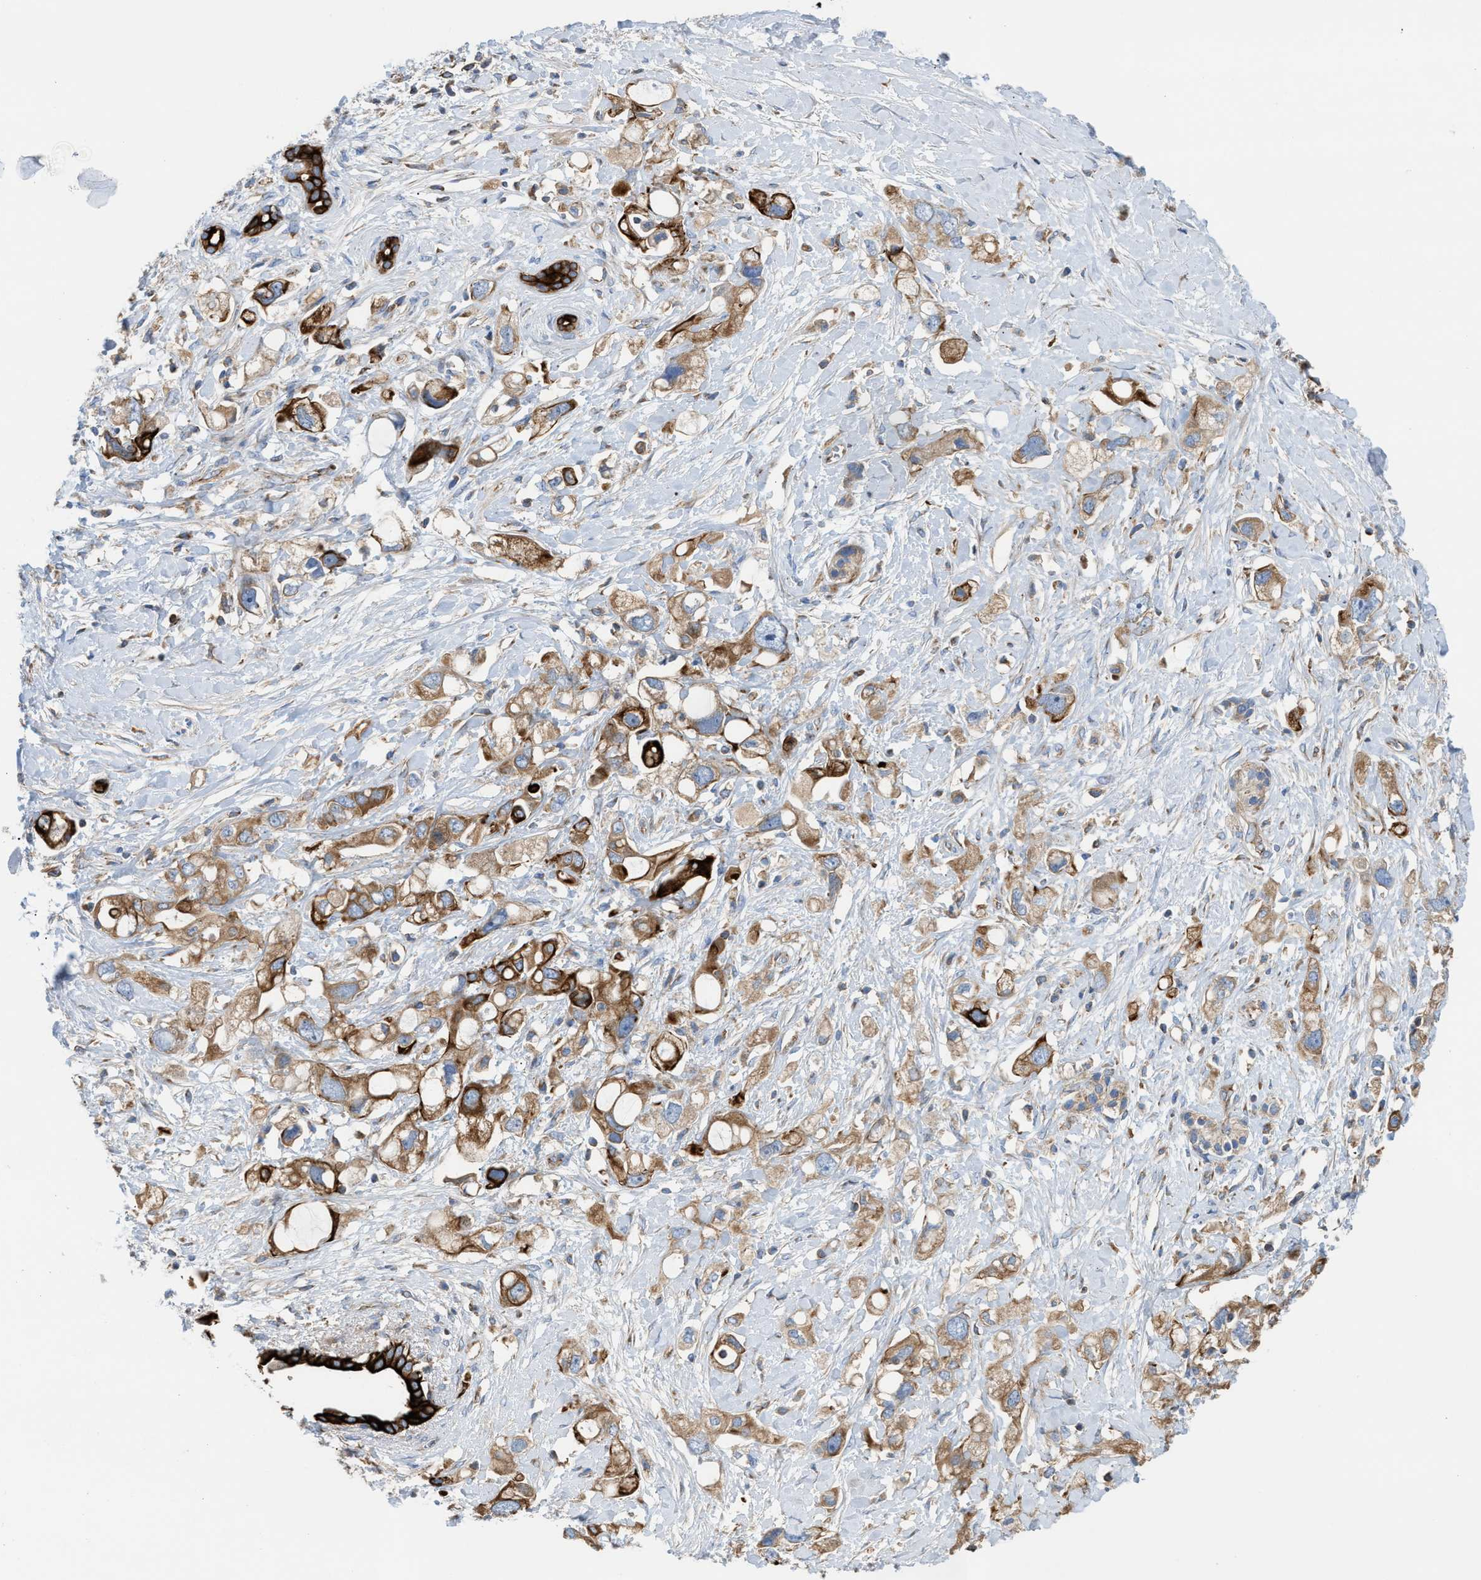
{"staining": {"intensity": "moderate", "quantity": ">75%", "location": "cytoplasmic/membranous"}, "tissue": "pancreatic cancer", "cell_type": "Tumor cells", "image_type": "cancer", "snomed": [{"axis": "morphology", "description": "Adenocarcinoma, NOS"}, {"axis": "topography", "description": "Pancreas"}], "caption": "Protein staining displays moderate cytoplasmic/membranous staining in about >75% of tumor cells in adenocarcinoma (pancreatic). (DAB (3,3'-diaminobenzidine) IHC, brown staining for protein, blue staining for nuclei).", "gene": "TBC1D15", "patient": {"sex": "female", "age": 56}}